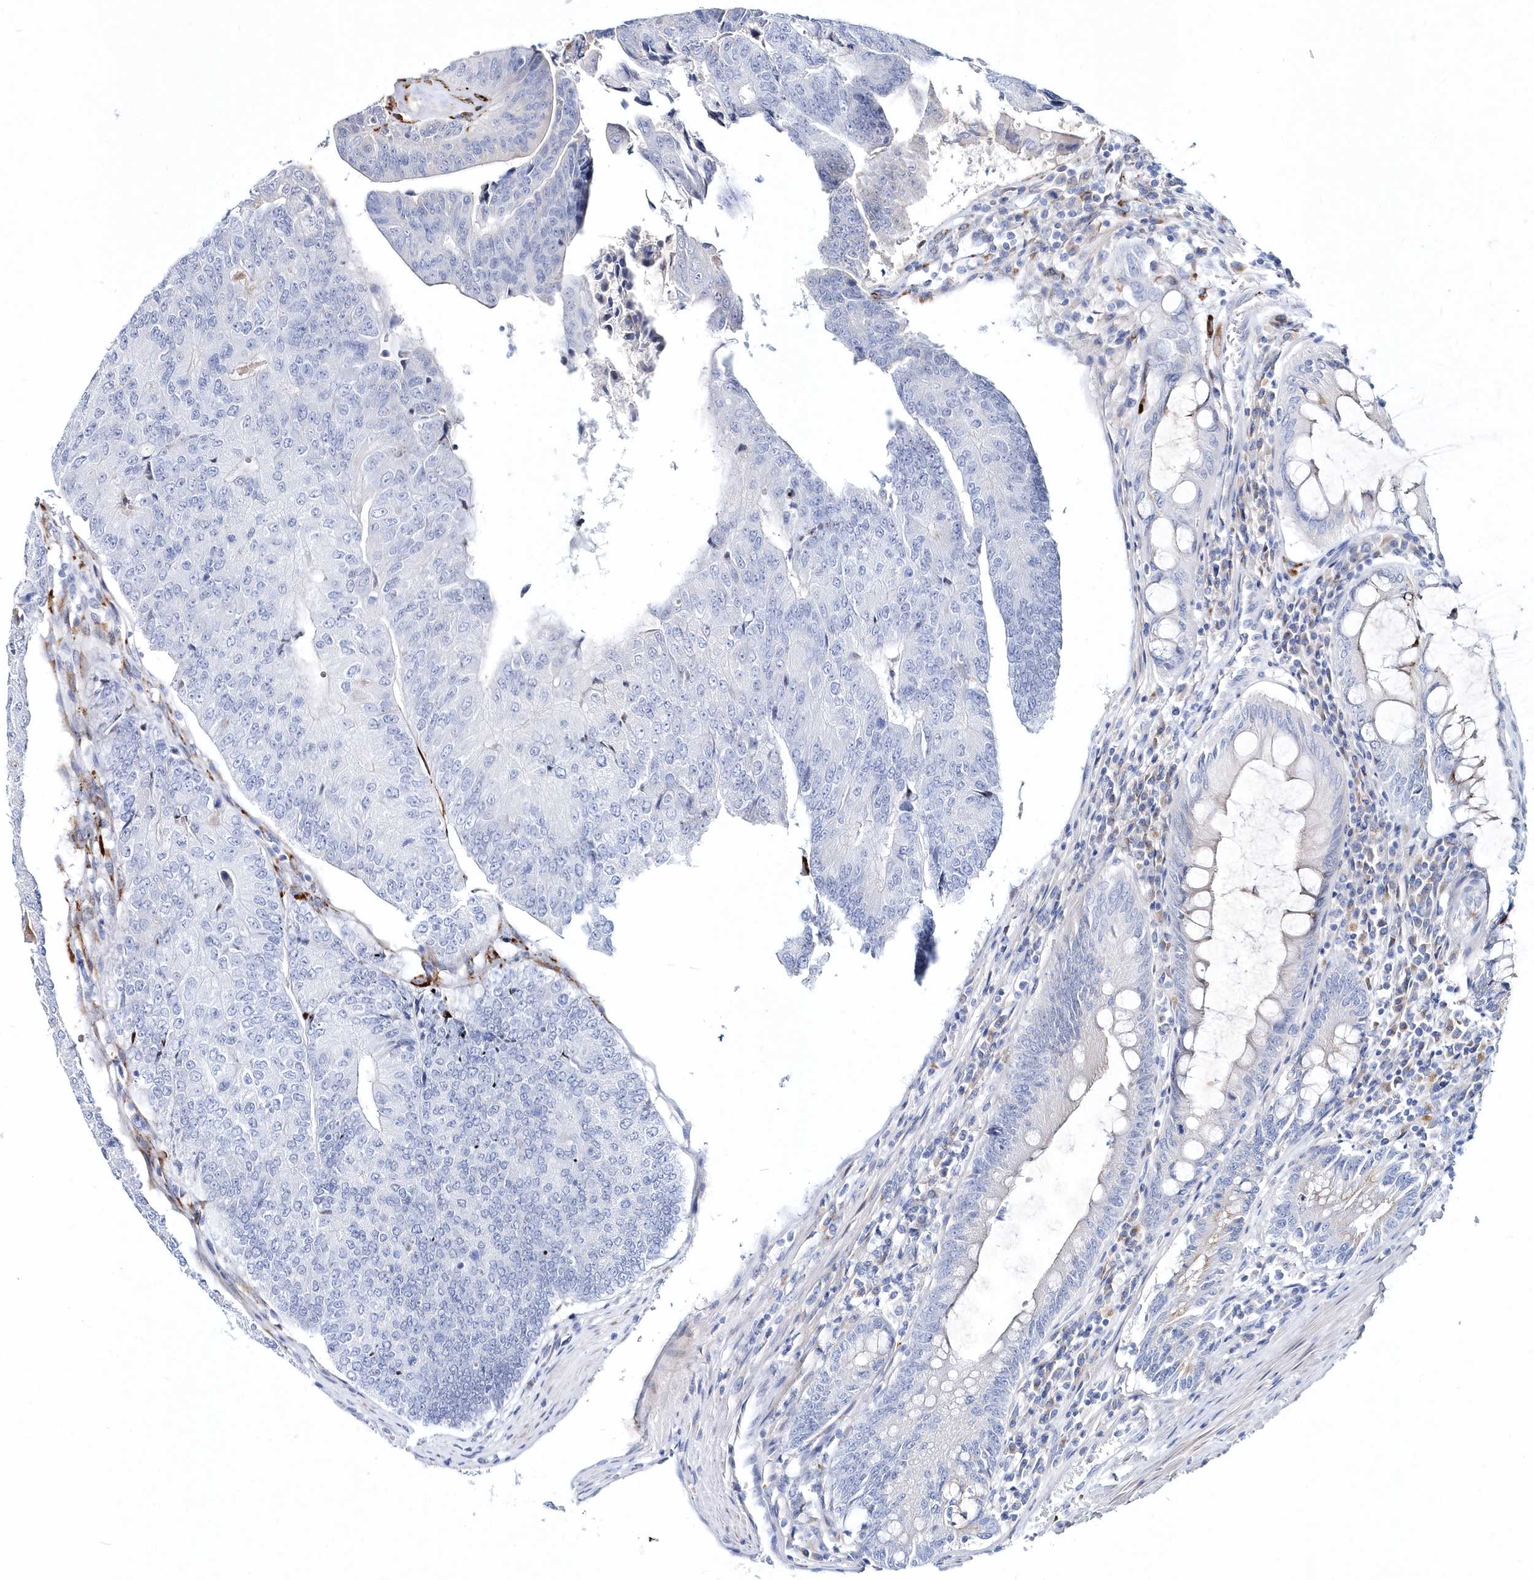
{"staining": {"intensity": "negative", "quantity": "none", "location": "none"}, "tissue": "colorectal cancer", "cell_type": "Tumor cells", "image_type": "cancer", "snomed": [{"axis": "morphology", "description": "Adenocarcinoma, NOS"}, {"axis": "topography", "description": "Colon"}], "caption": "Protein analysis of colorectal cancer (adenocarcinoma) displays no significant positivity in tumor cells. (DAB immunohistochemistry (IHC), high magnification).", "gene": "SPINK7", "patient": {"sex": "female", "age": 67}}